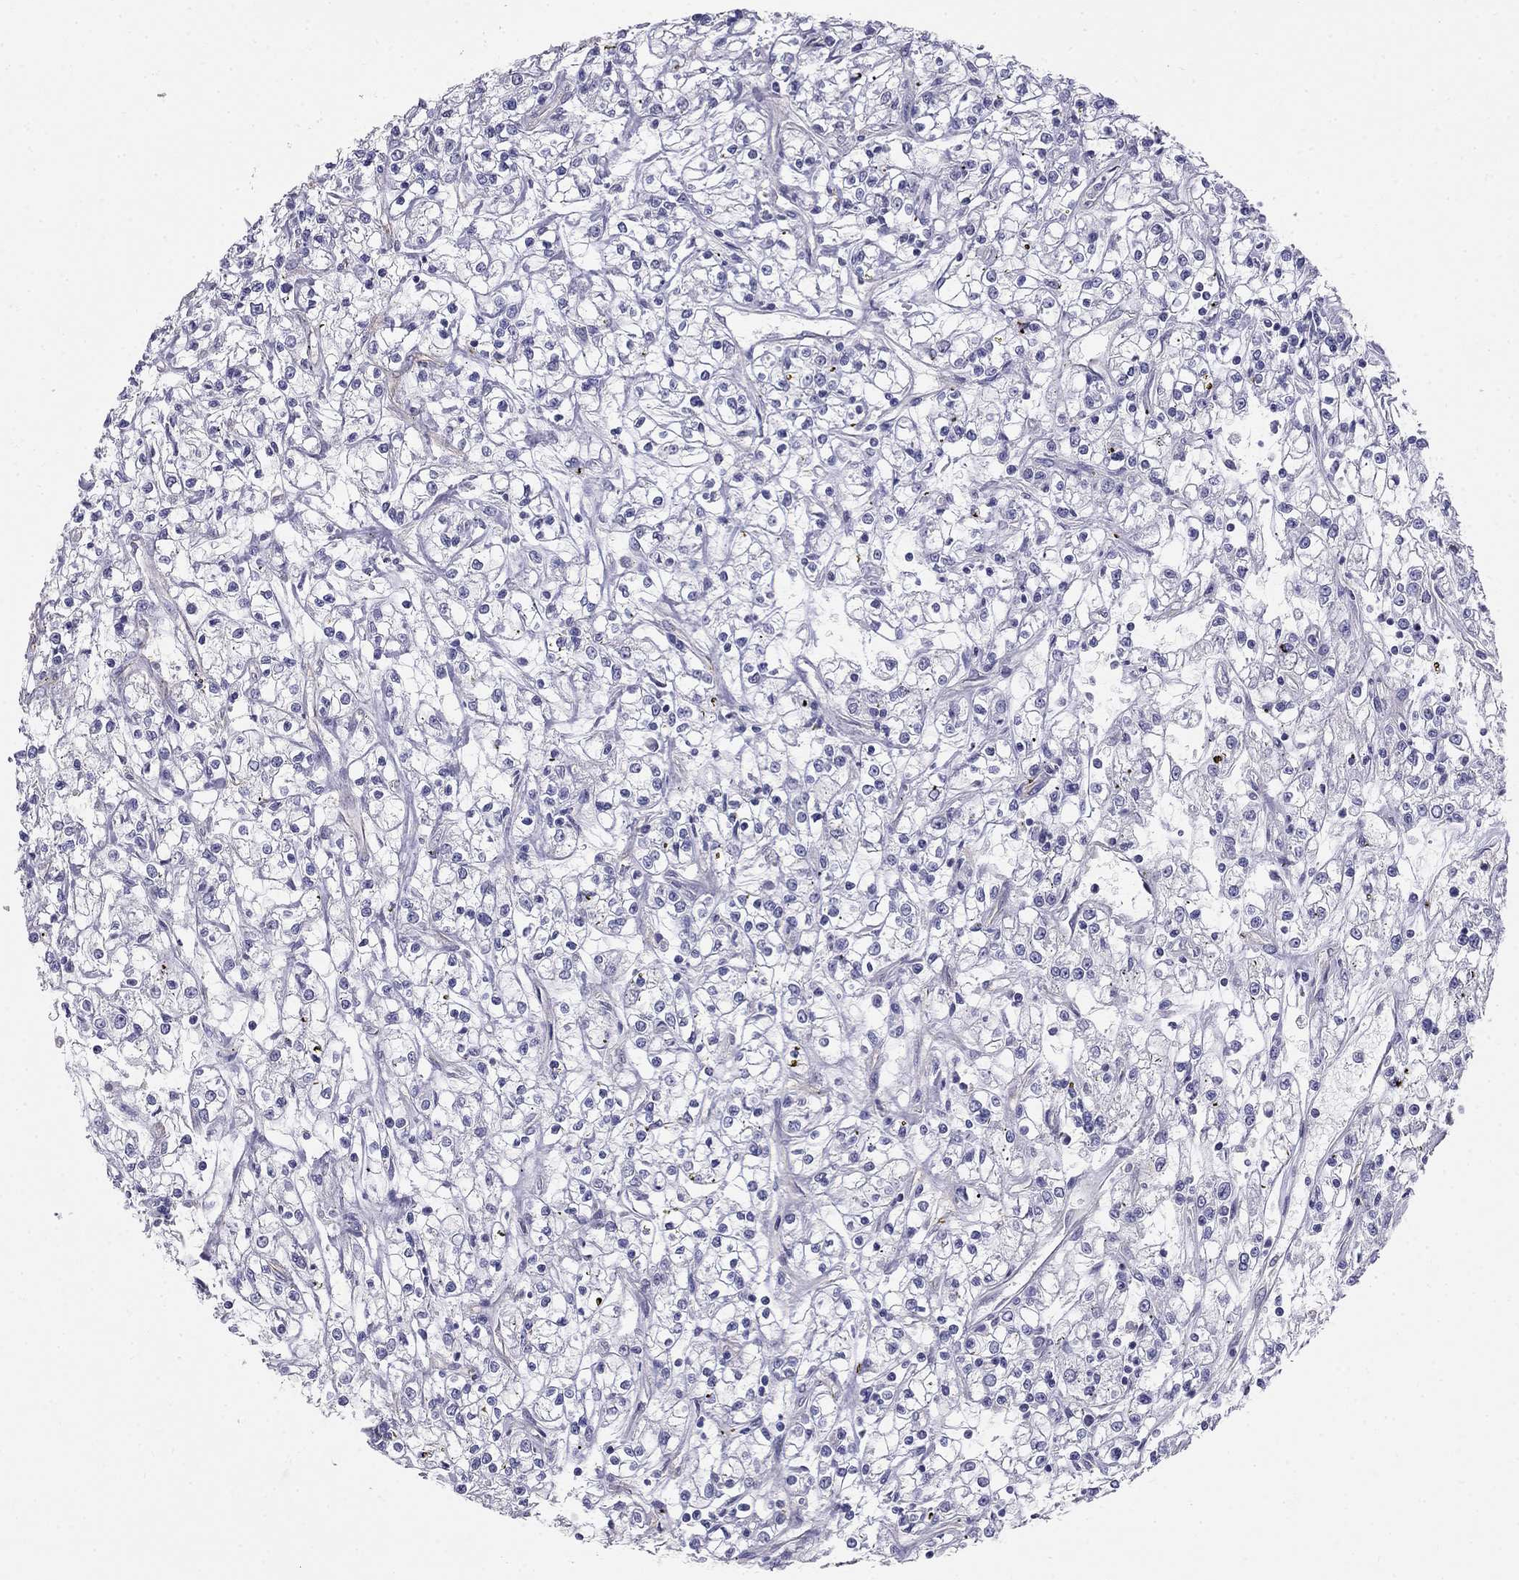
{"staining": {"intensity": "negative", "quantity": "none", "location": "none"}, "tissue": "renal cancer", "cell_type": "Tumor cells", "image_type": "cancer", "snomed": [{"axis": "morphology", "description": "Adenocarcinoma, NOS"}, {"axis": "topography", "description": "Kidney"}], "caption": "IHC photomicrograph of neoplastic tissue: human renal adenocarcinoma stained with DAB (3,3'-diaminobenzidine) exhibits no significant protein positivity in tumor cells.", "gene": "LY6H", "patient": {"sex": "female", "age": 59}}